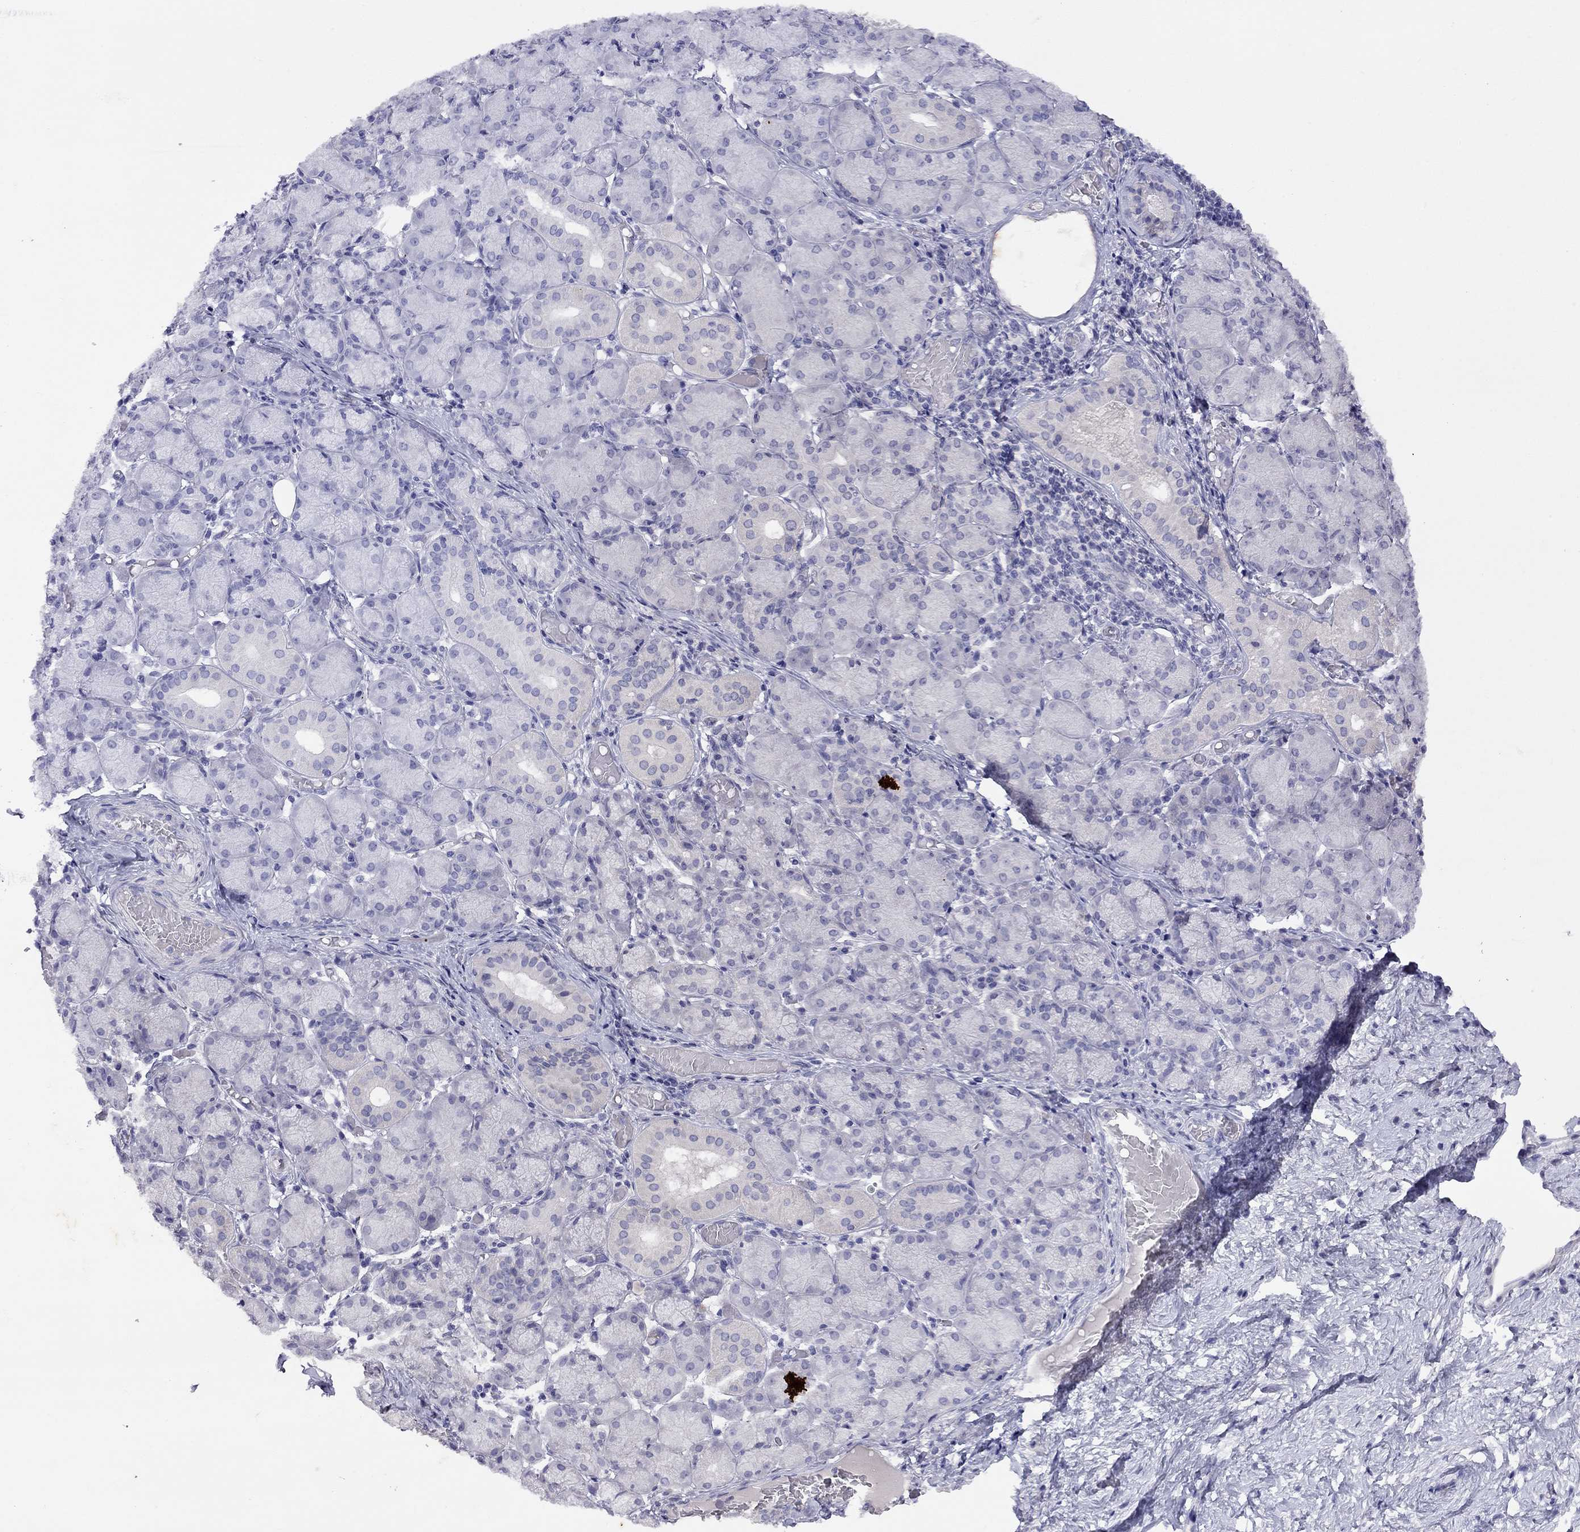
{"staining": {"intensity": "negative", "quantity": "none", "location": "none"}, "tissue": "salivary gland", "cell_type": "Glandular cells", "image_type": "normal", "snomed": [{"axis": "morphology", "description": "Normal tissue, NOS"}, {"axis": "topography", "description": "Salivary gland"}, {"axis": "topography", "description": "Peripheral nerve tissue"}], "caption": "Immunohistochemistry (IHC) micrograph of normal salivary gland stained for a protein (brown), which demonstrates no expression in glandular cells.", "gene": "GNAT3", "patient": {"sex": "female", "age": 24}}